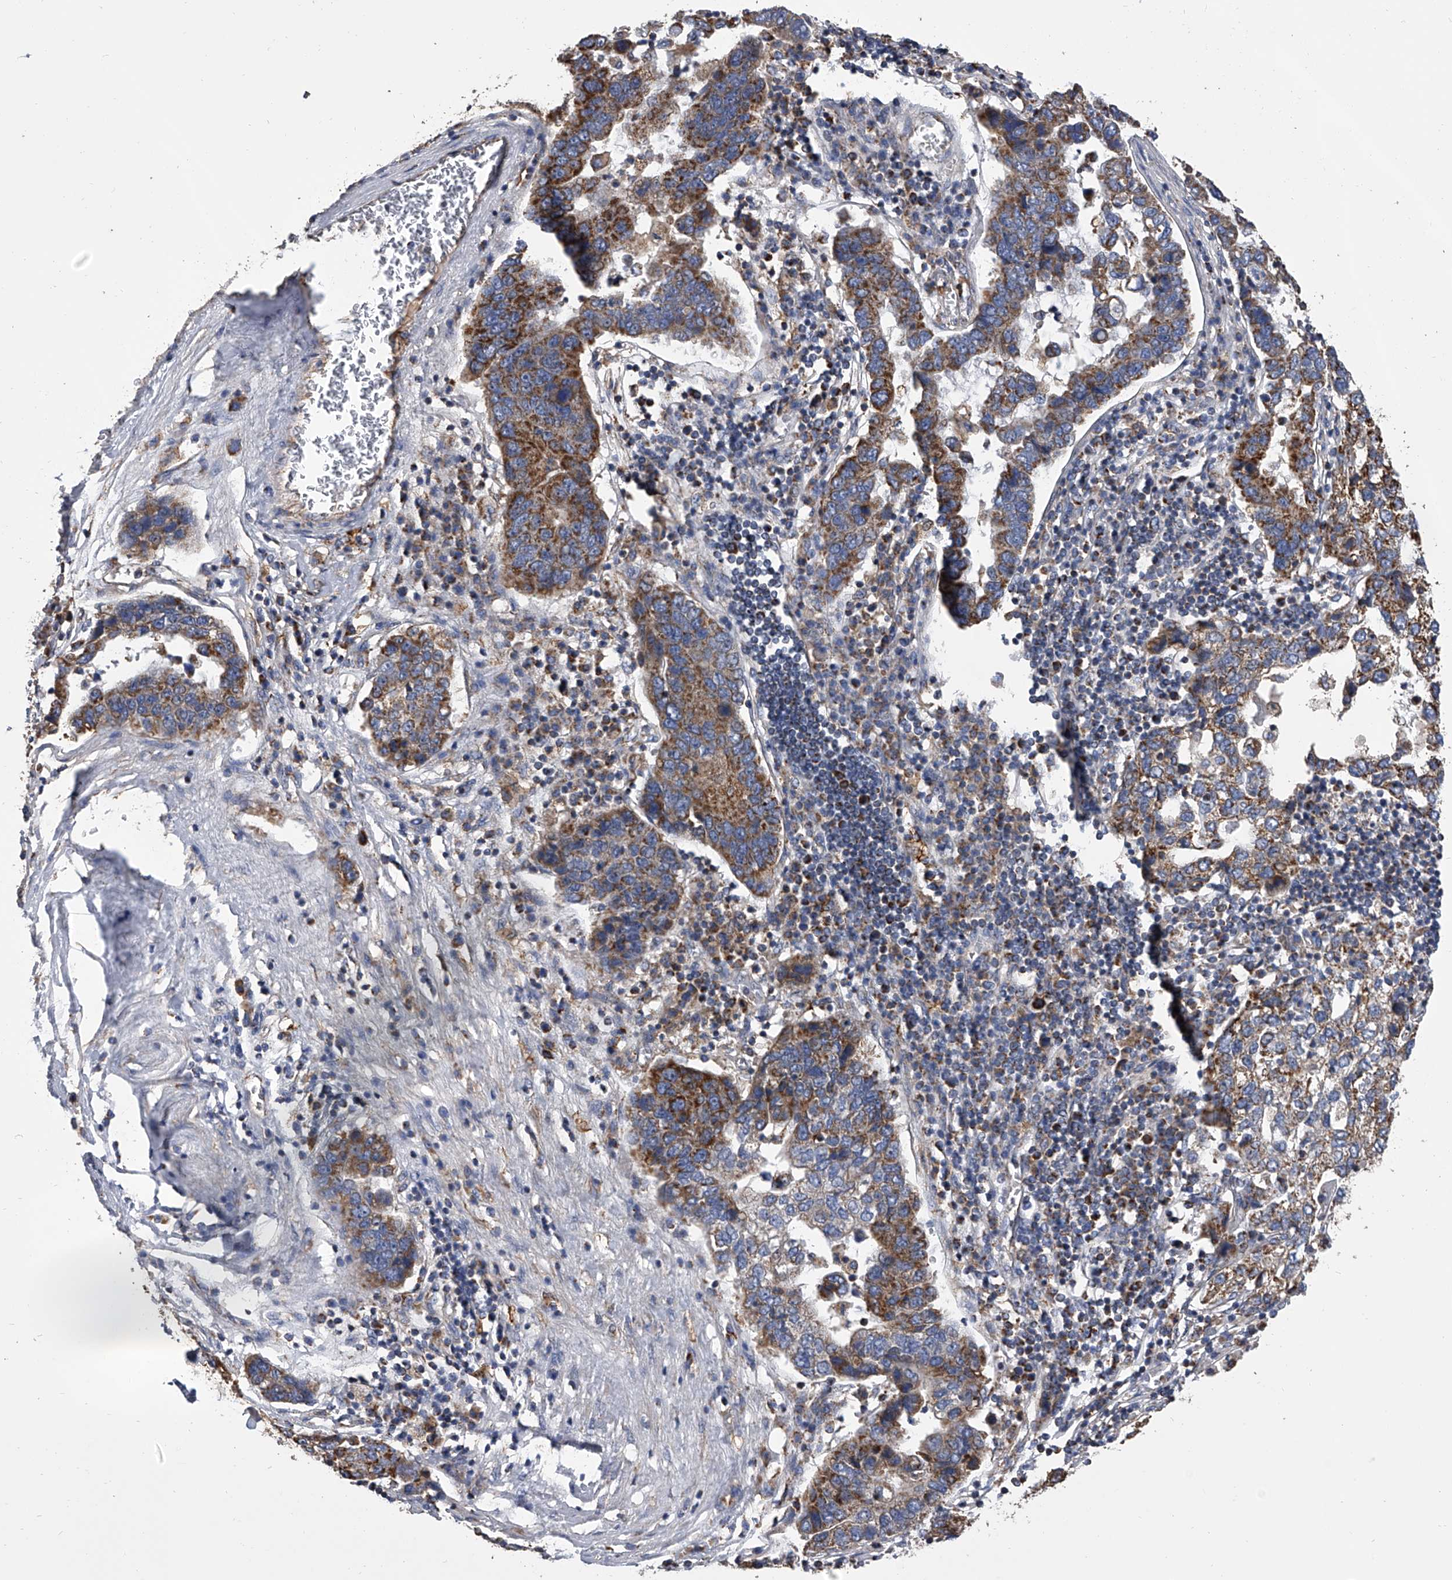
{"staining": {"intensity": "strong", "quantity": "25%-75%", "location": "cytoplasmic/membranous"}, "tissue": "pancreatic cancer", "cell_type": "Tumor cells", "image_type": "cancer", "snomed": [{"axis": "morphology", "description": "Adenocarcinoma, NOS"}, {"axis": "topography", "description": "Pancreas"}], "caption": "High-power microscopy captured an IHC histopathology image of adenocarcinoma (pancreatic), revealing strong cytoplasmic/membranous expression in about 25%-75% of tumor cells. The protein is stained brown, and the nuclei are stained in blue (DAB IHC with brightfield microscopy, high magnification).", "gene": "MRPL28", "patient": {"sex": "female", "age": 61}}